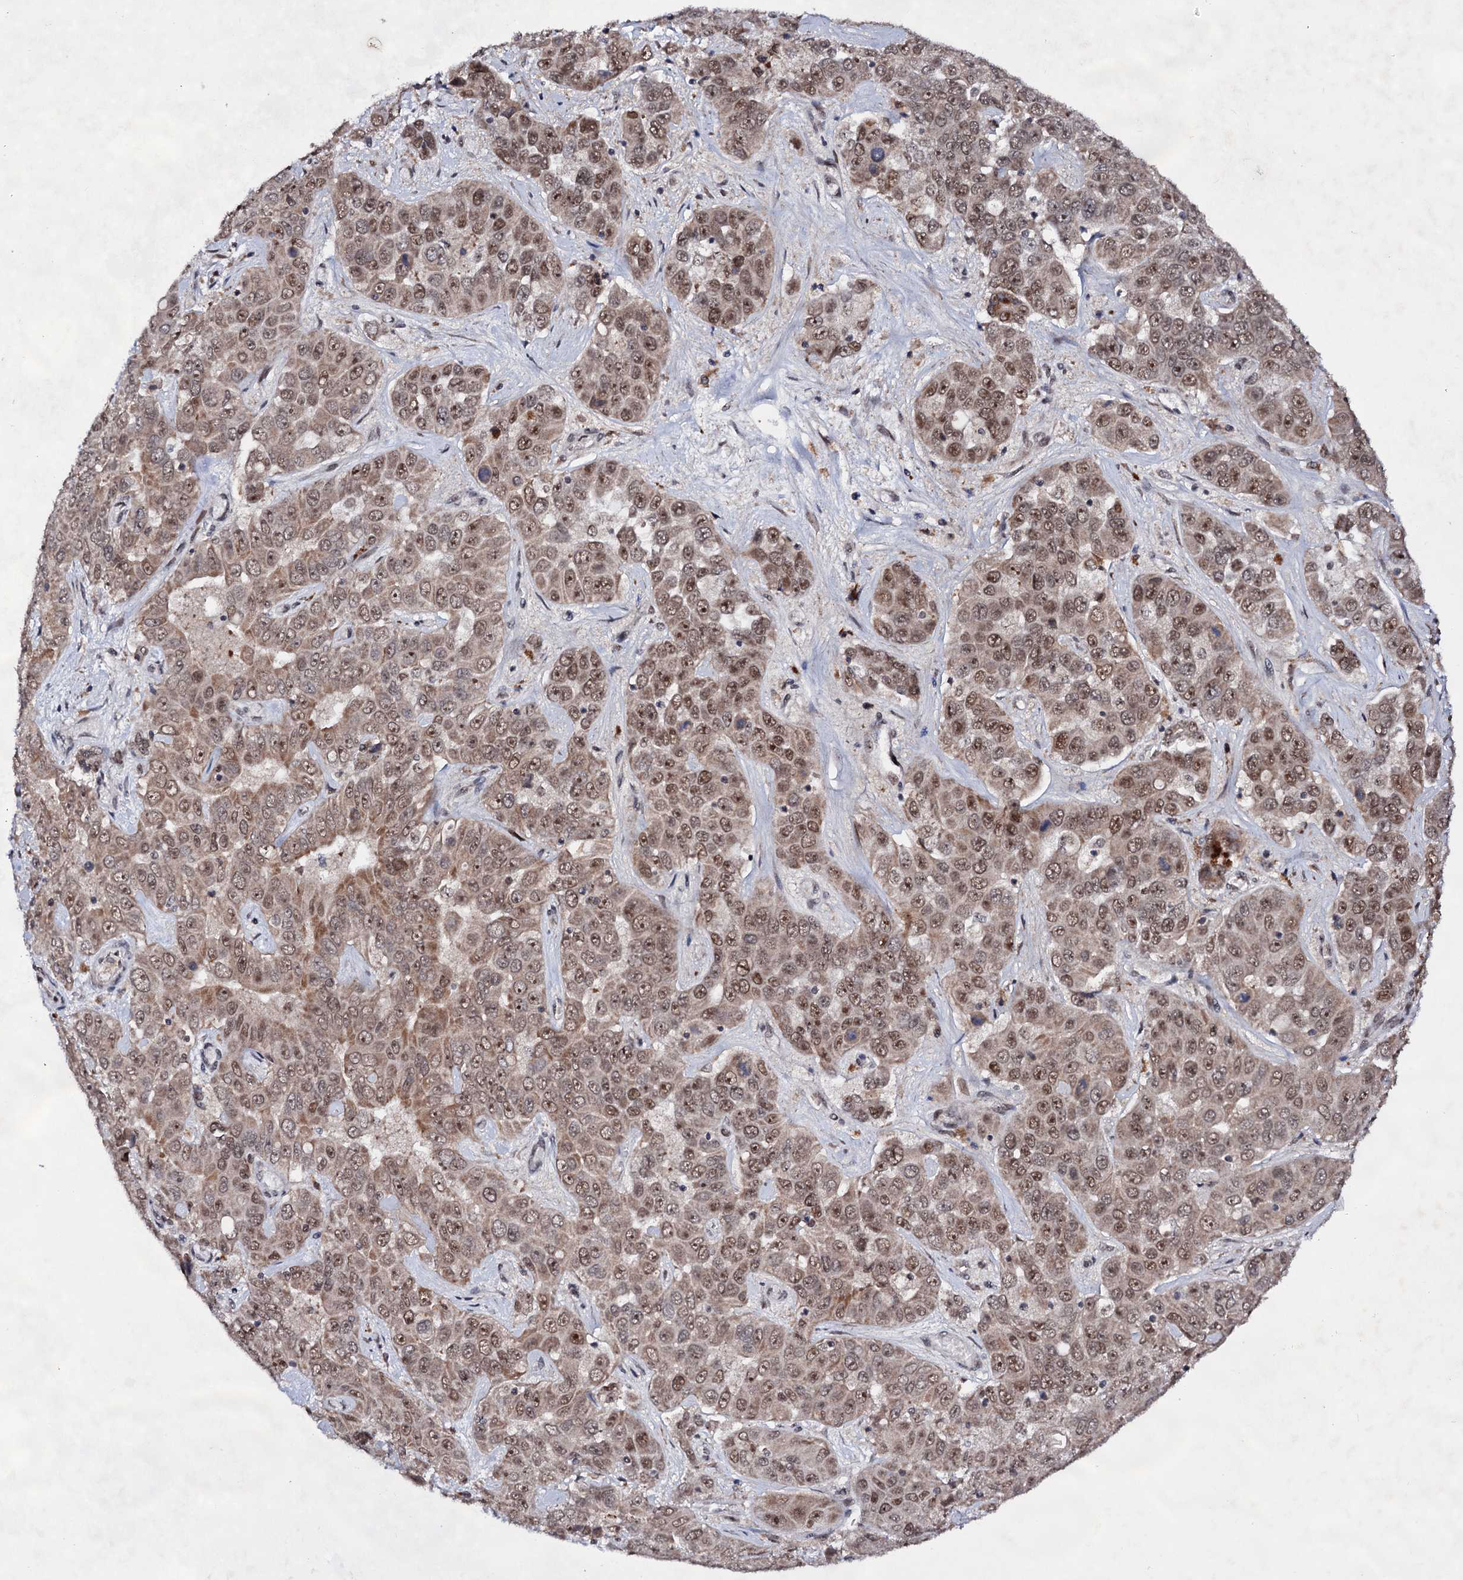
{"staining": {"intensity": "moderate", "quantity": ">75%", "location": "cytoplasmic/membranous,nuclear"}, "tissue": "liver cancer", "cell_type": "Tumor cells", "image_type": "cancer", "snomed": [{"axis": "morphology", "description": "Cholangiocarcinoma"}, {"axis": "topography", "description": "Liver"}], "caption": "This is a histology image of IHC staining of cholangiocarcinoma (liver), which shows moderate expression in the cytoplasmic/membranous and nuclear of tumor cells.", "gene": "EXOSC10", "patient": {"sex": "female", "age": 52}}